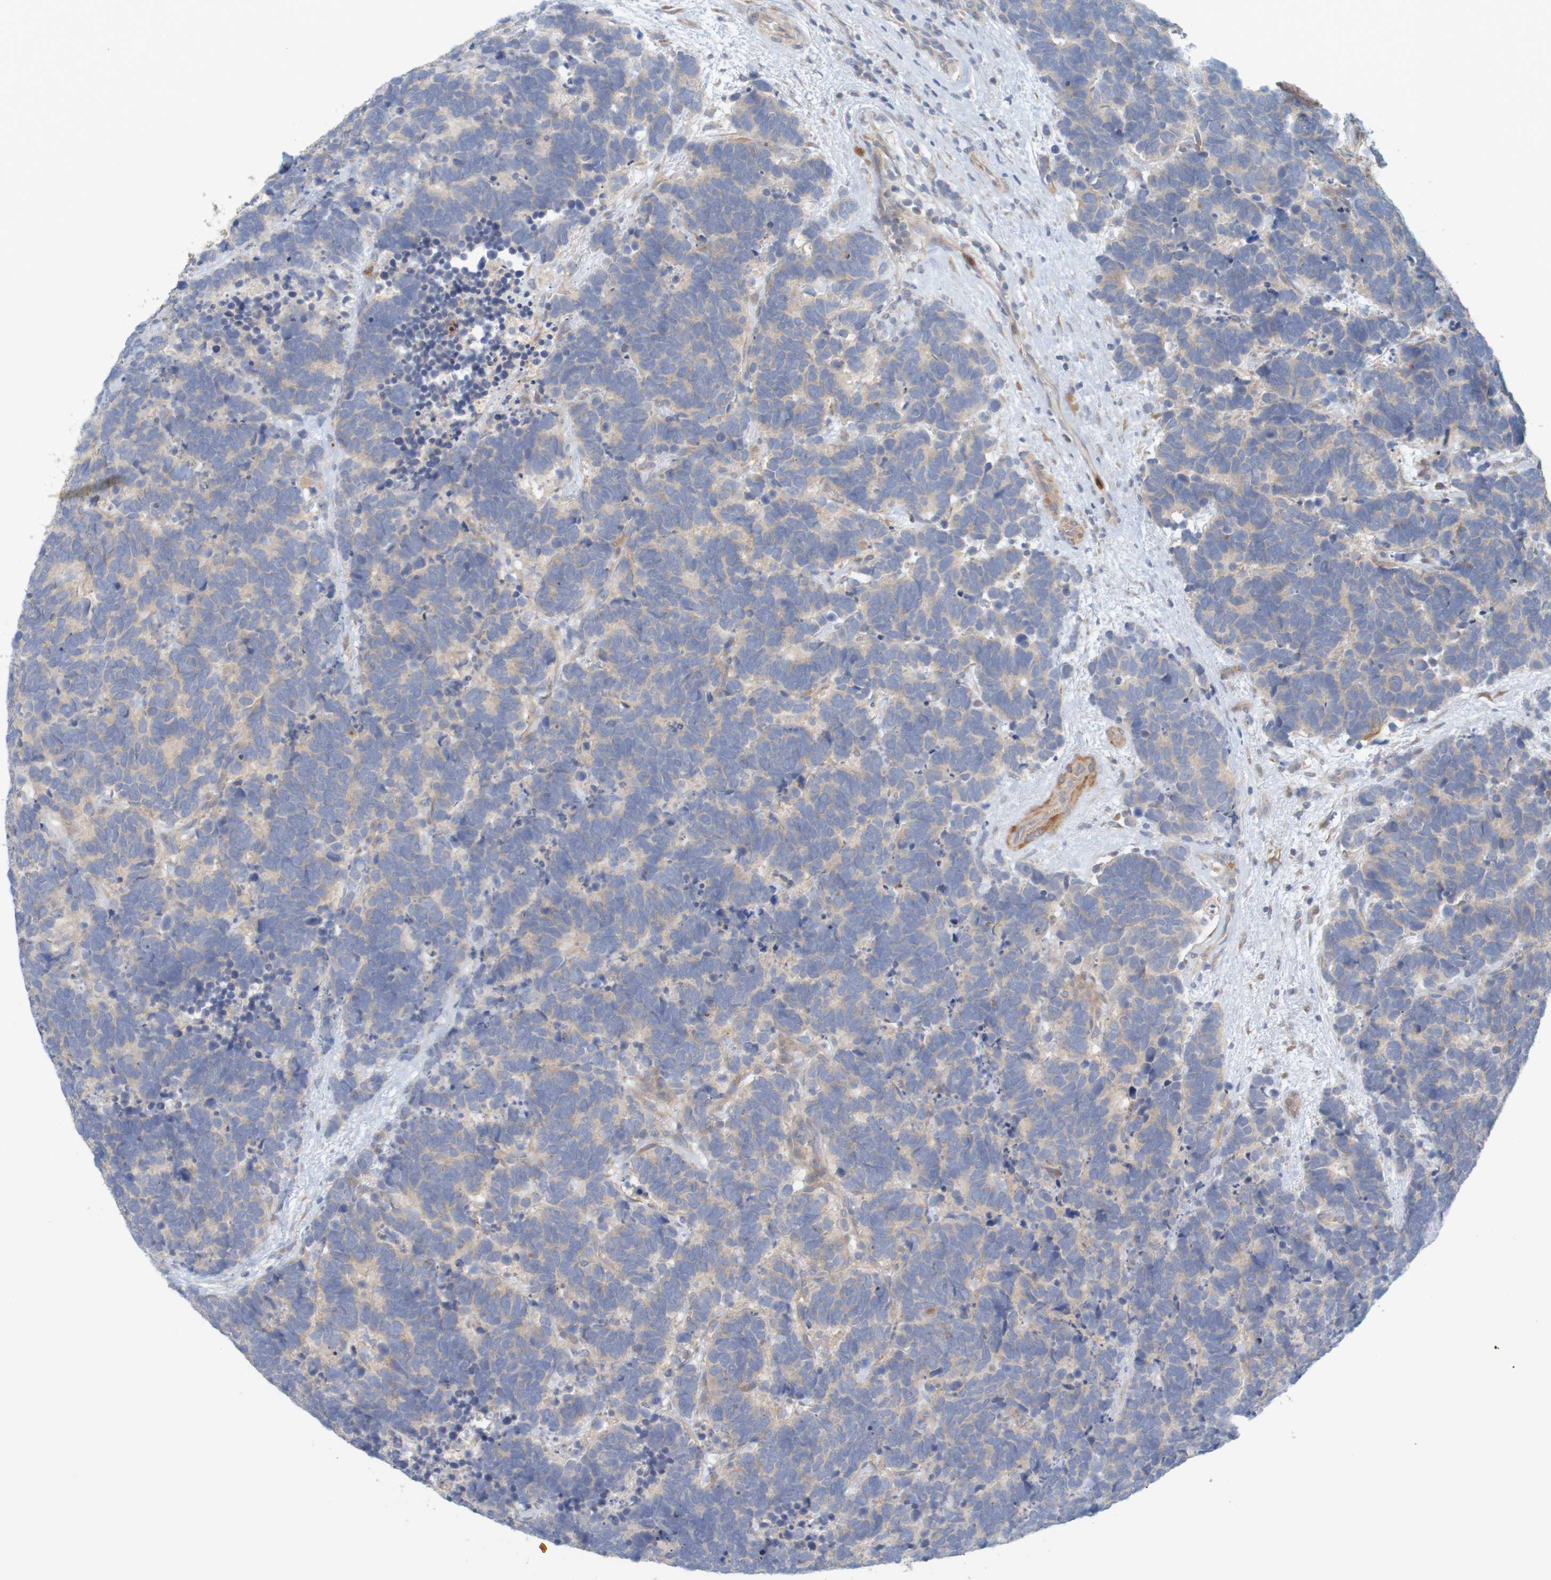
{"staining": {"intensity": "weak", "quantity": ">75%", "location": "cytoplasmic/membranous"}, "tissue": "carcinoid", "cell_type": "Tumor cells", "image_type": "cancer", "snomed": [{"axis": "morphology", "description": "Carcinoma, NOS"}, {"axis": "morphology", "description": "Carcinoid, malignant, NOS"}, {"axis": "topography", "description": "Urinary bladder"}], "caption": "IHC micrograph of carcinoid stained for a protein (brown), which displays low levels of weak cytoplasmic/membranous positivity in approximately >75% of tumor cells.", "gene": "KRT23", "patient": {"sex": "male", "age": 57}}